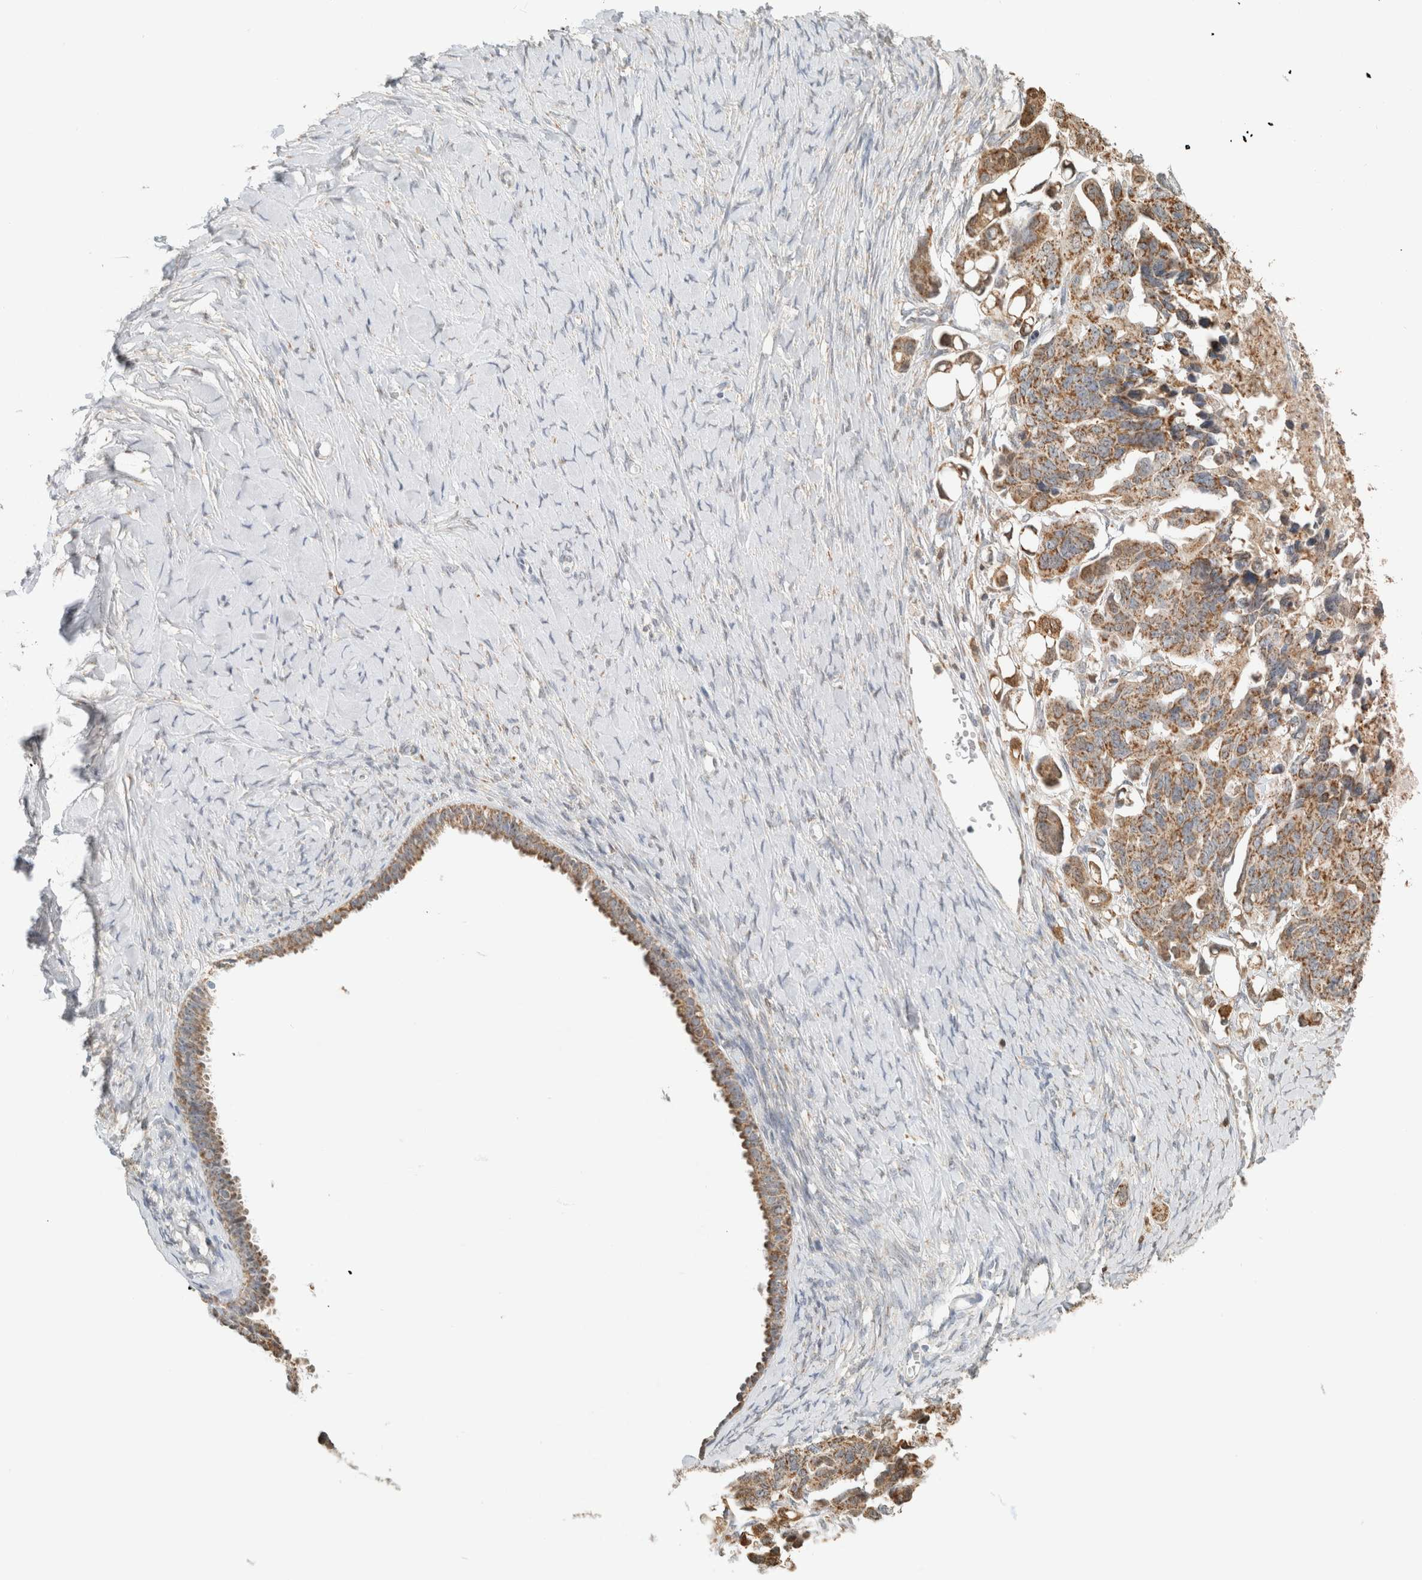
{"staining": {"intensity": "moderate", "quantity": ">75%", "location": "cytoplasmic/membranous"}, "tissue": "ovarian cancer", "cell_type": "Tumor cells", "image_type": "cancer", "snomed": [{"axis": "morphology", "description": "Cystadenocarcinoma, serous, NOS"}, {"axis": "topography", "description": "Ovary"}], "caption": "This photomicrograph shows immunohistochemistry staining of human ovarian serous cystadenocarcinoma, with medium moderate cytoplasmic/membranous positivity in approximately >75% of tumor cells.", "gene": "CAPG", "patient": {"sex": "female", "age": 79}}